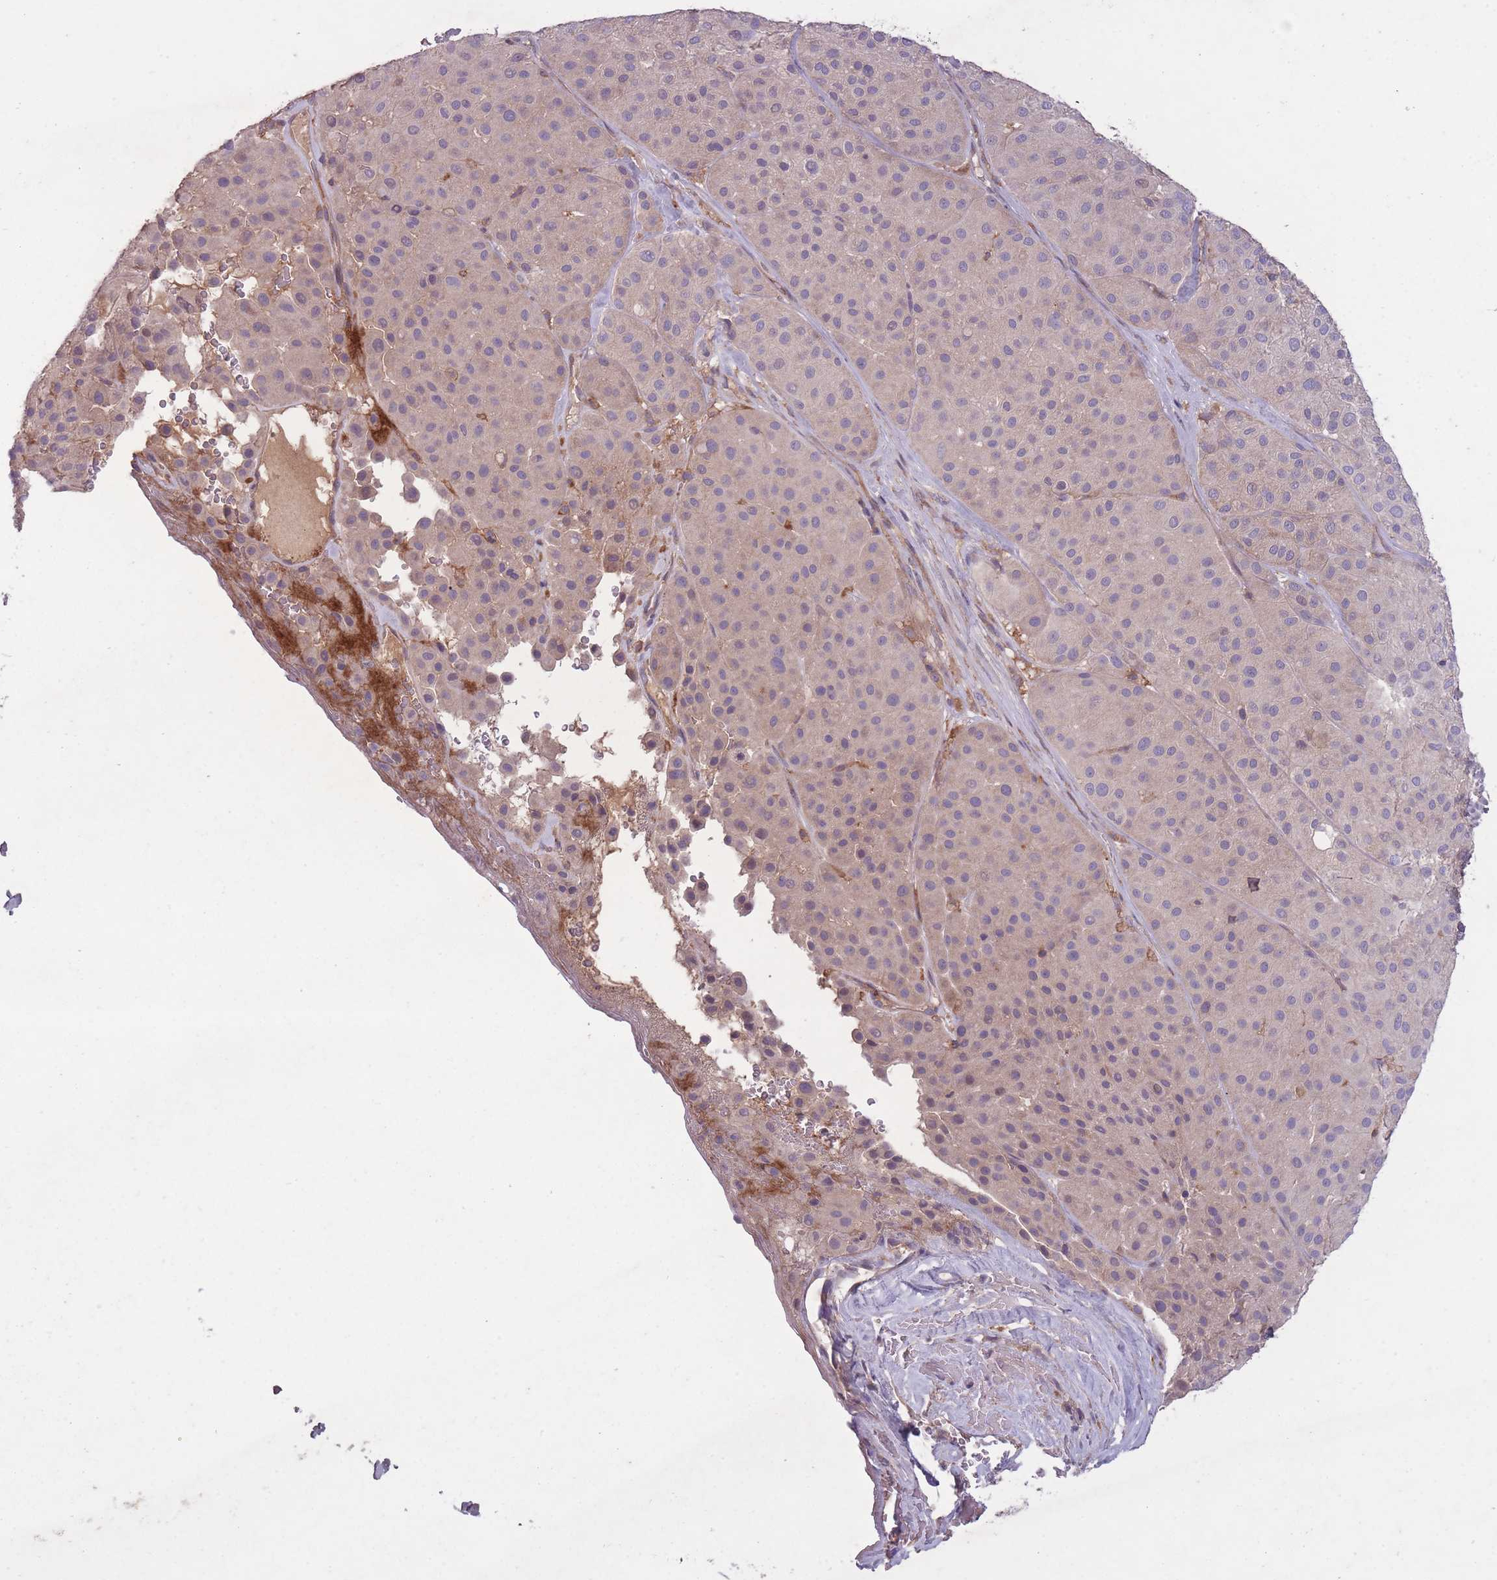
{"staining": {"intensity": "negative", "quantity": "none", "location": "none"}, "tissue": "melanoma", "cell_type": "Tumor cells", "image_type": "cancer", "snomed": [{"axis": "morphology", "description": "Malignant melanoma, Metastatic site"}, {"axis": "topography", "description": "Smooth muscle"}], "caption": "Malignant melanoma (metastatic site) stained for a protein using immunohistochemistry shows no expression tumor cells.", "gene": "OR2V2", "patient": {"sex": "male", "age": 41}}